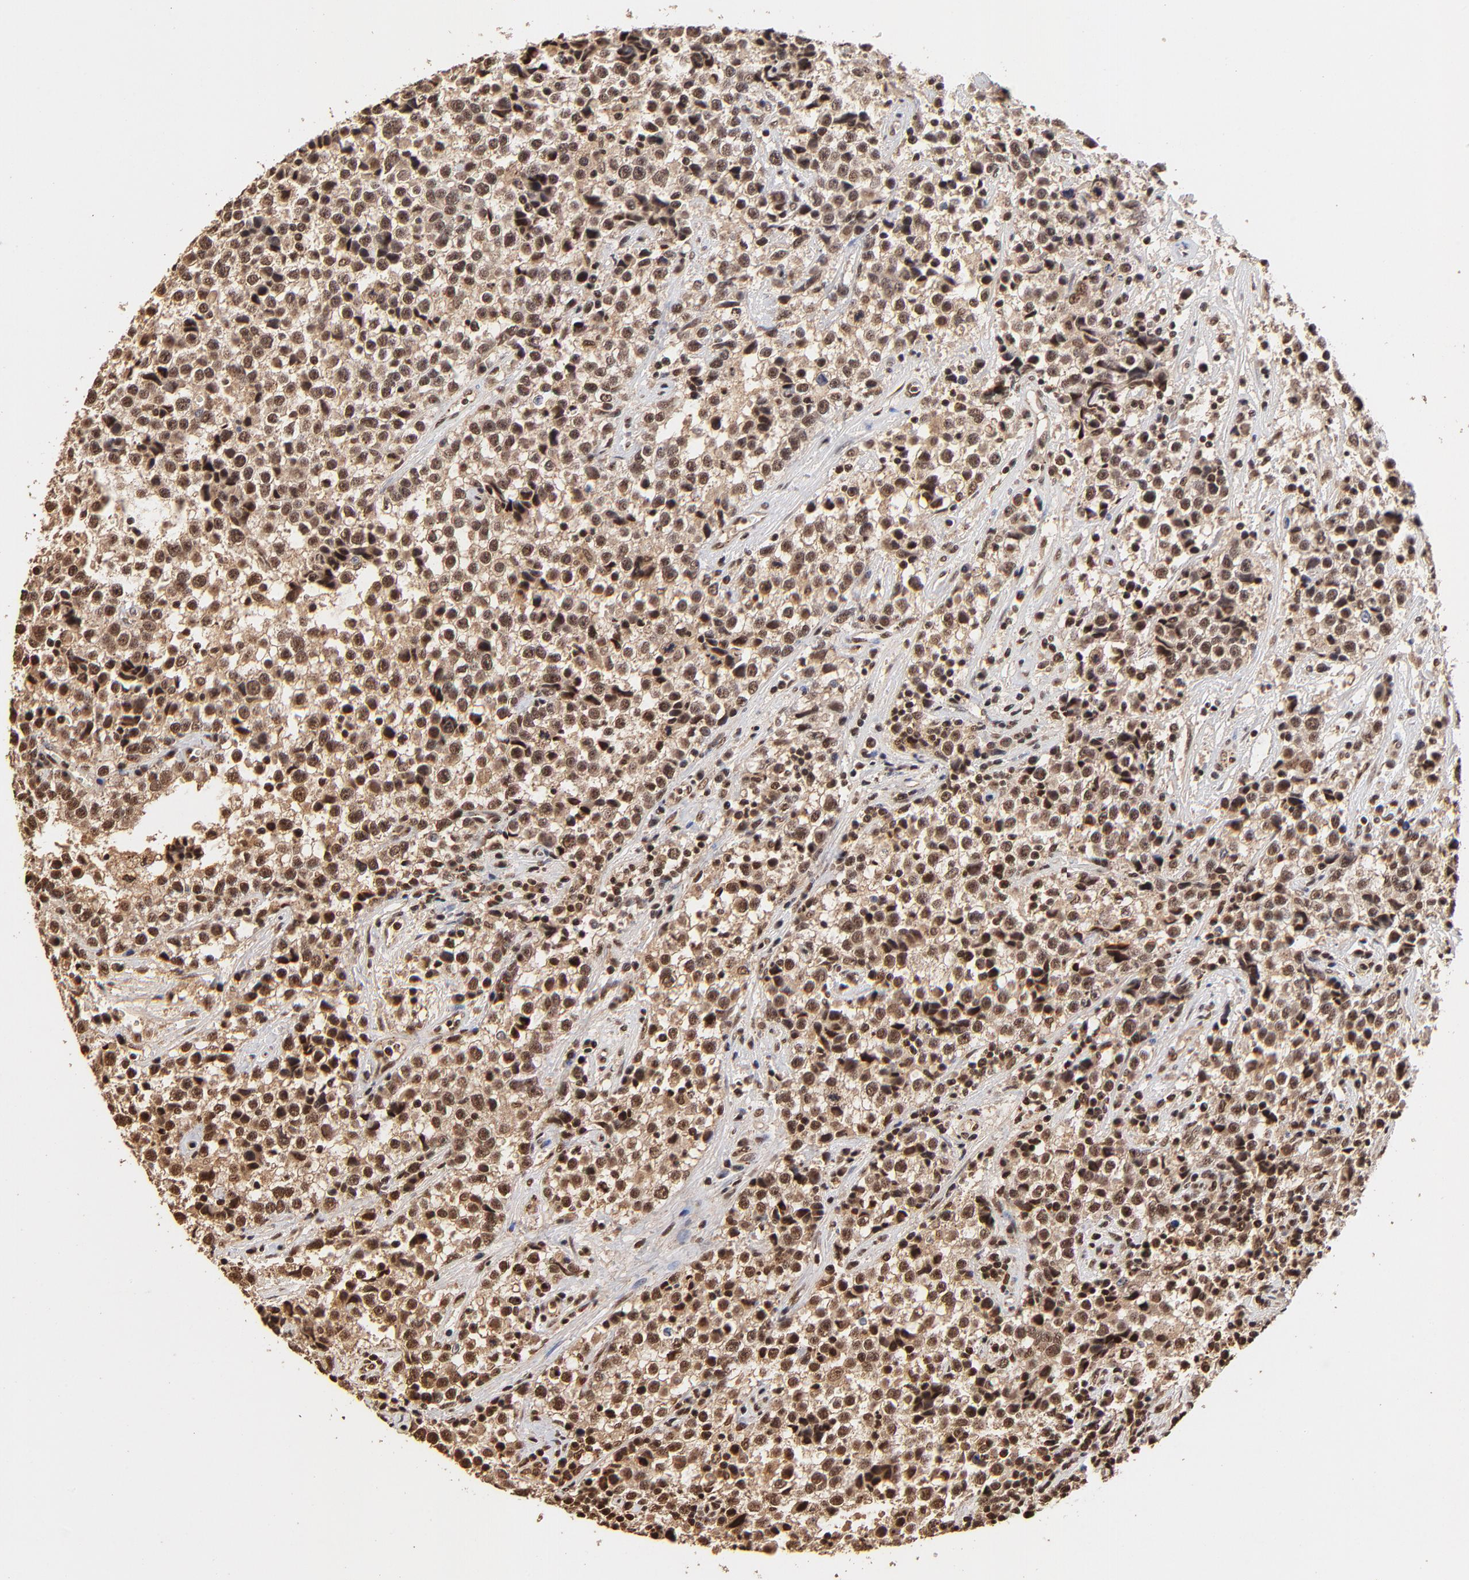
{"staining": {"intensity": "strong", "quantity": ">75%", "location": "cytoplasmic/membranous,nuclear"}, "tissue": "testis cancer", "cell_type": "Tumor cells", "image_type": "cancer", "snomed": [{"axis": "morphology", "description": "Seminoma, NOS"}, {"axis": "topography", "description": "Testis"}], "caption": "This is a histology image of immunohistochemistry staining of testis cancer (seminoma), which shows strong expression in the cytoplasmic/membranous and nuclear of tumor cells.", "gene": "MED12", "patient": {"sex": "male", "age": 38}}